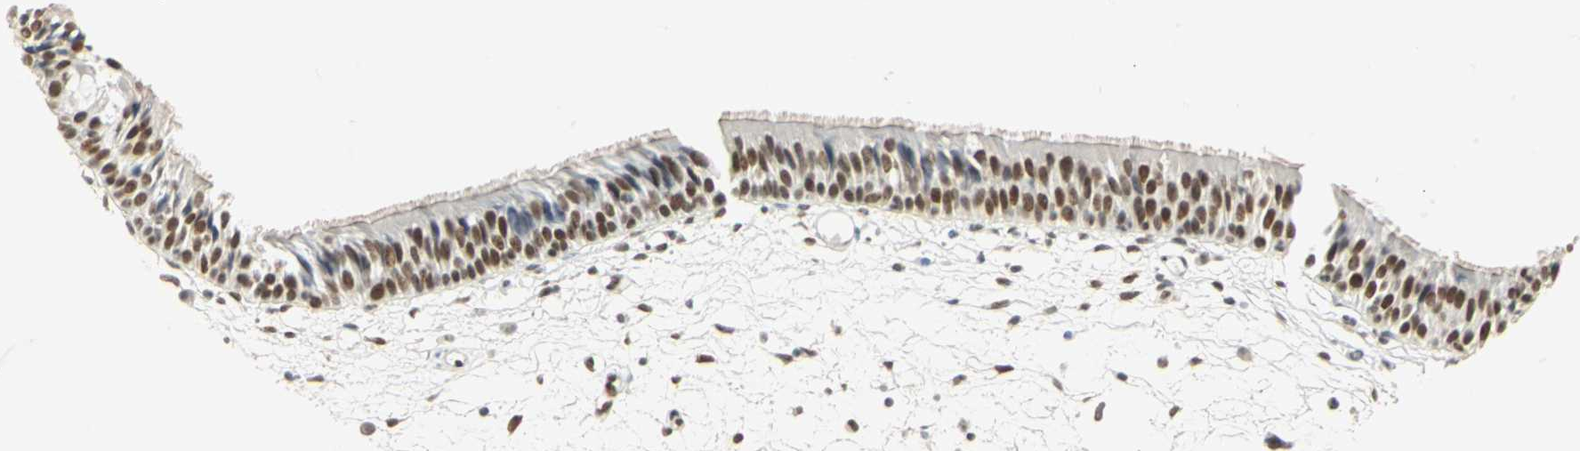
{"staining": {"intensity": "strong", "quantity": ">75%", "location": "nuclear"}, "tissue": "nasopharynx", "cell_type": "Respiratory epithelial cells", "image_type": "normal", "snomed": [{"axis": "morphology", "description": "Normal tissue, NOS"}, {"axis": "topography", "description": "Nasopharynx"}], "caption": "Normal nasopharynx demonstrates strong nuclear positivity in approximately >75% of respiratory epithelial cells (DAB IHC, brown staining for protein, blue staining for nuclei)..", "gene": "CBX3", "patient": {"sex": "female", "age": 54}}